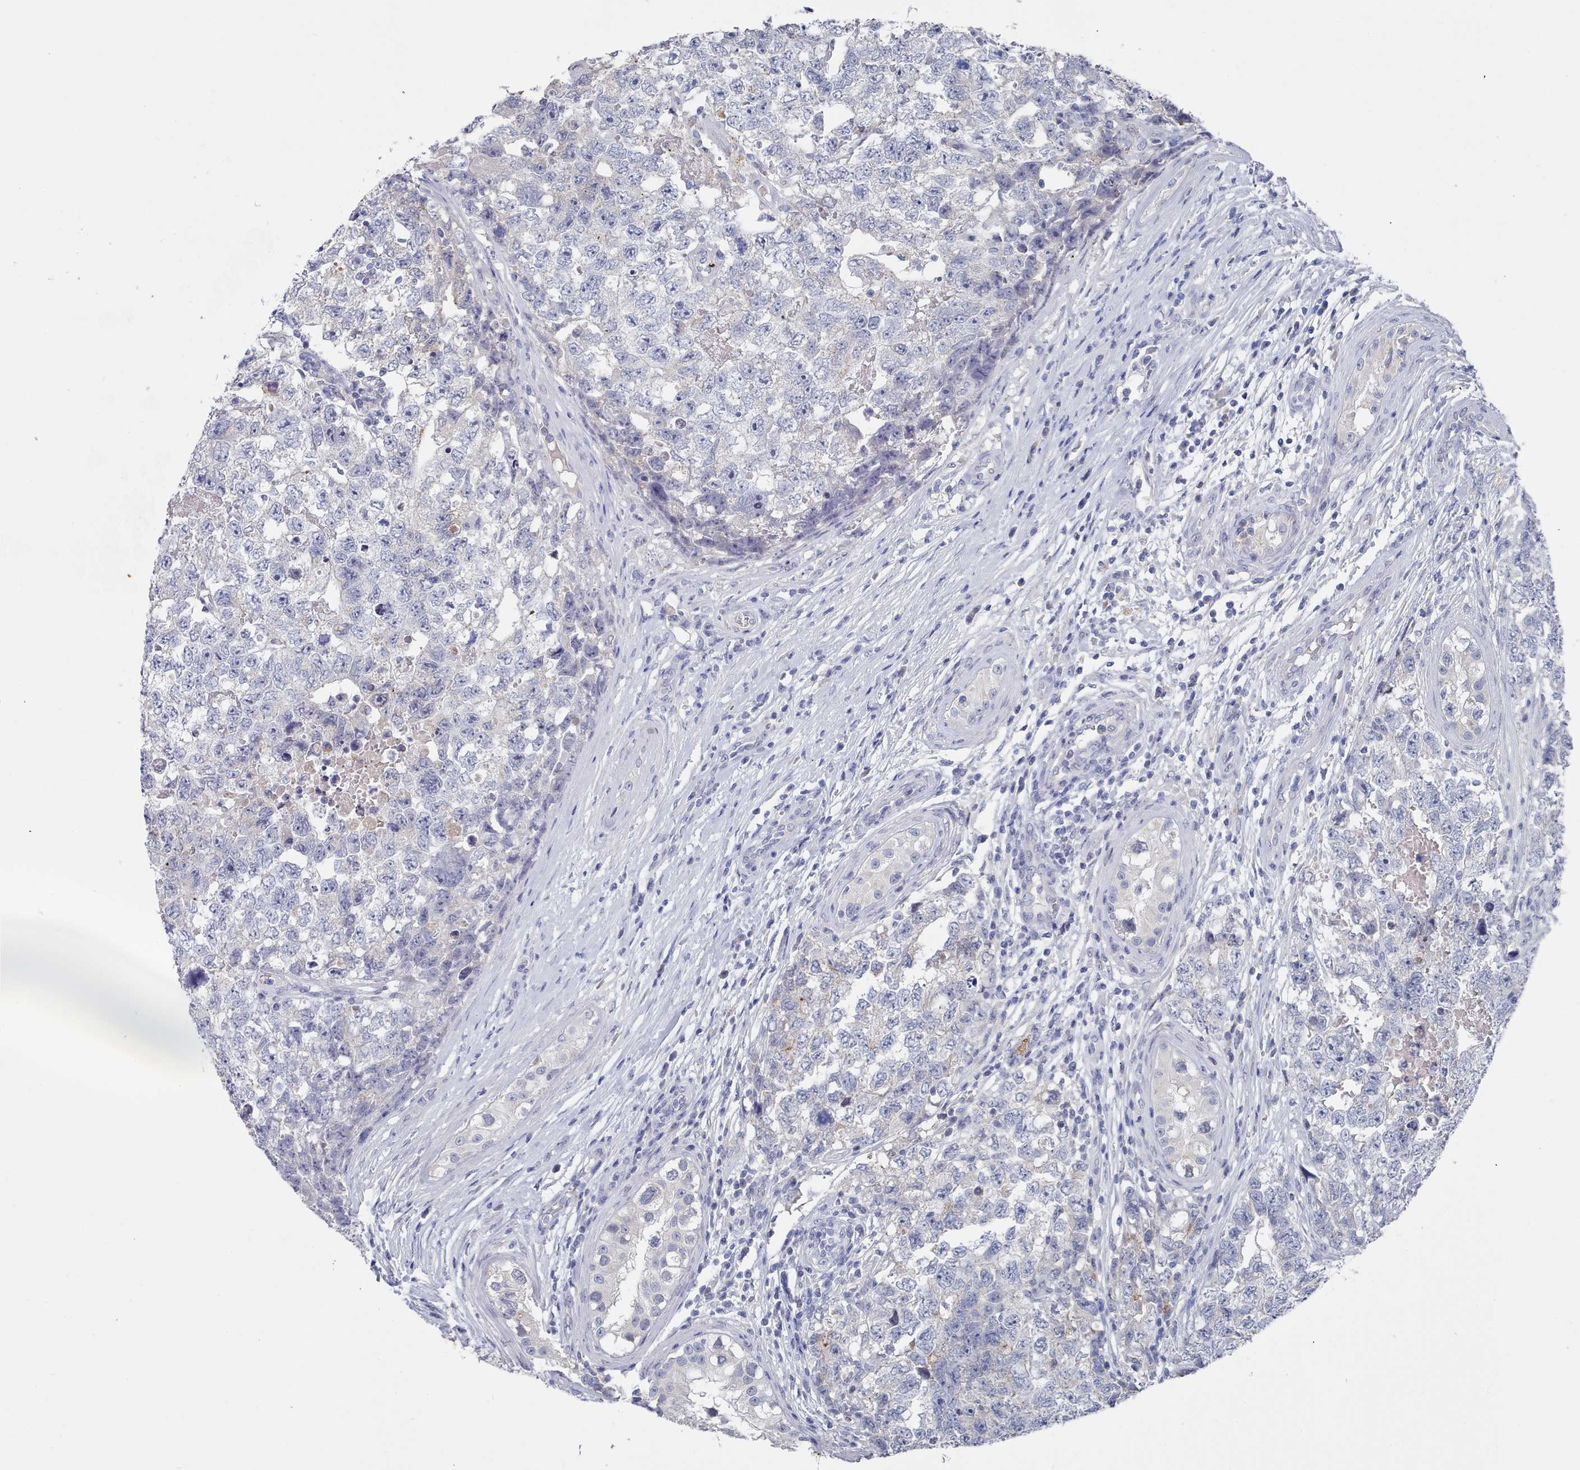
{"staining": {"intensity": "negative", "quantity": "none", "location": "none"}, "tissue": "testis cancer", "cell_type": "Tumor cells", "image_type": "cancer", "snomed": [{"axis": "morphology", "description": "Carcinoma, Embryonal, NOS"}, {"axis": "topography", "description": "Testis"}], "caption": "Micrograph shows no protein expression in tumor cells of testis embryonal carcinoma tissue.", "gene": "ACAD11", "patient": {"sex": "male", "age": 22}}